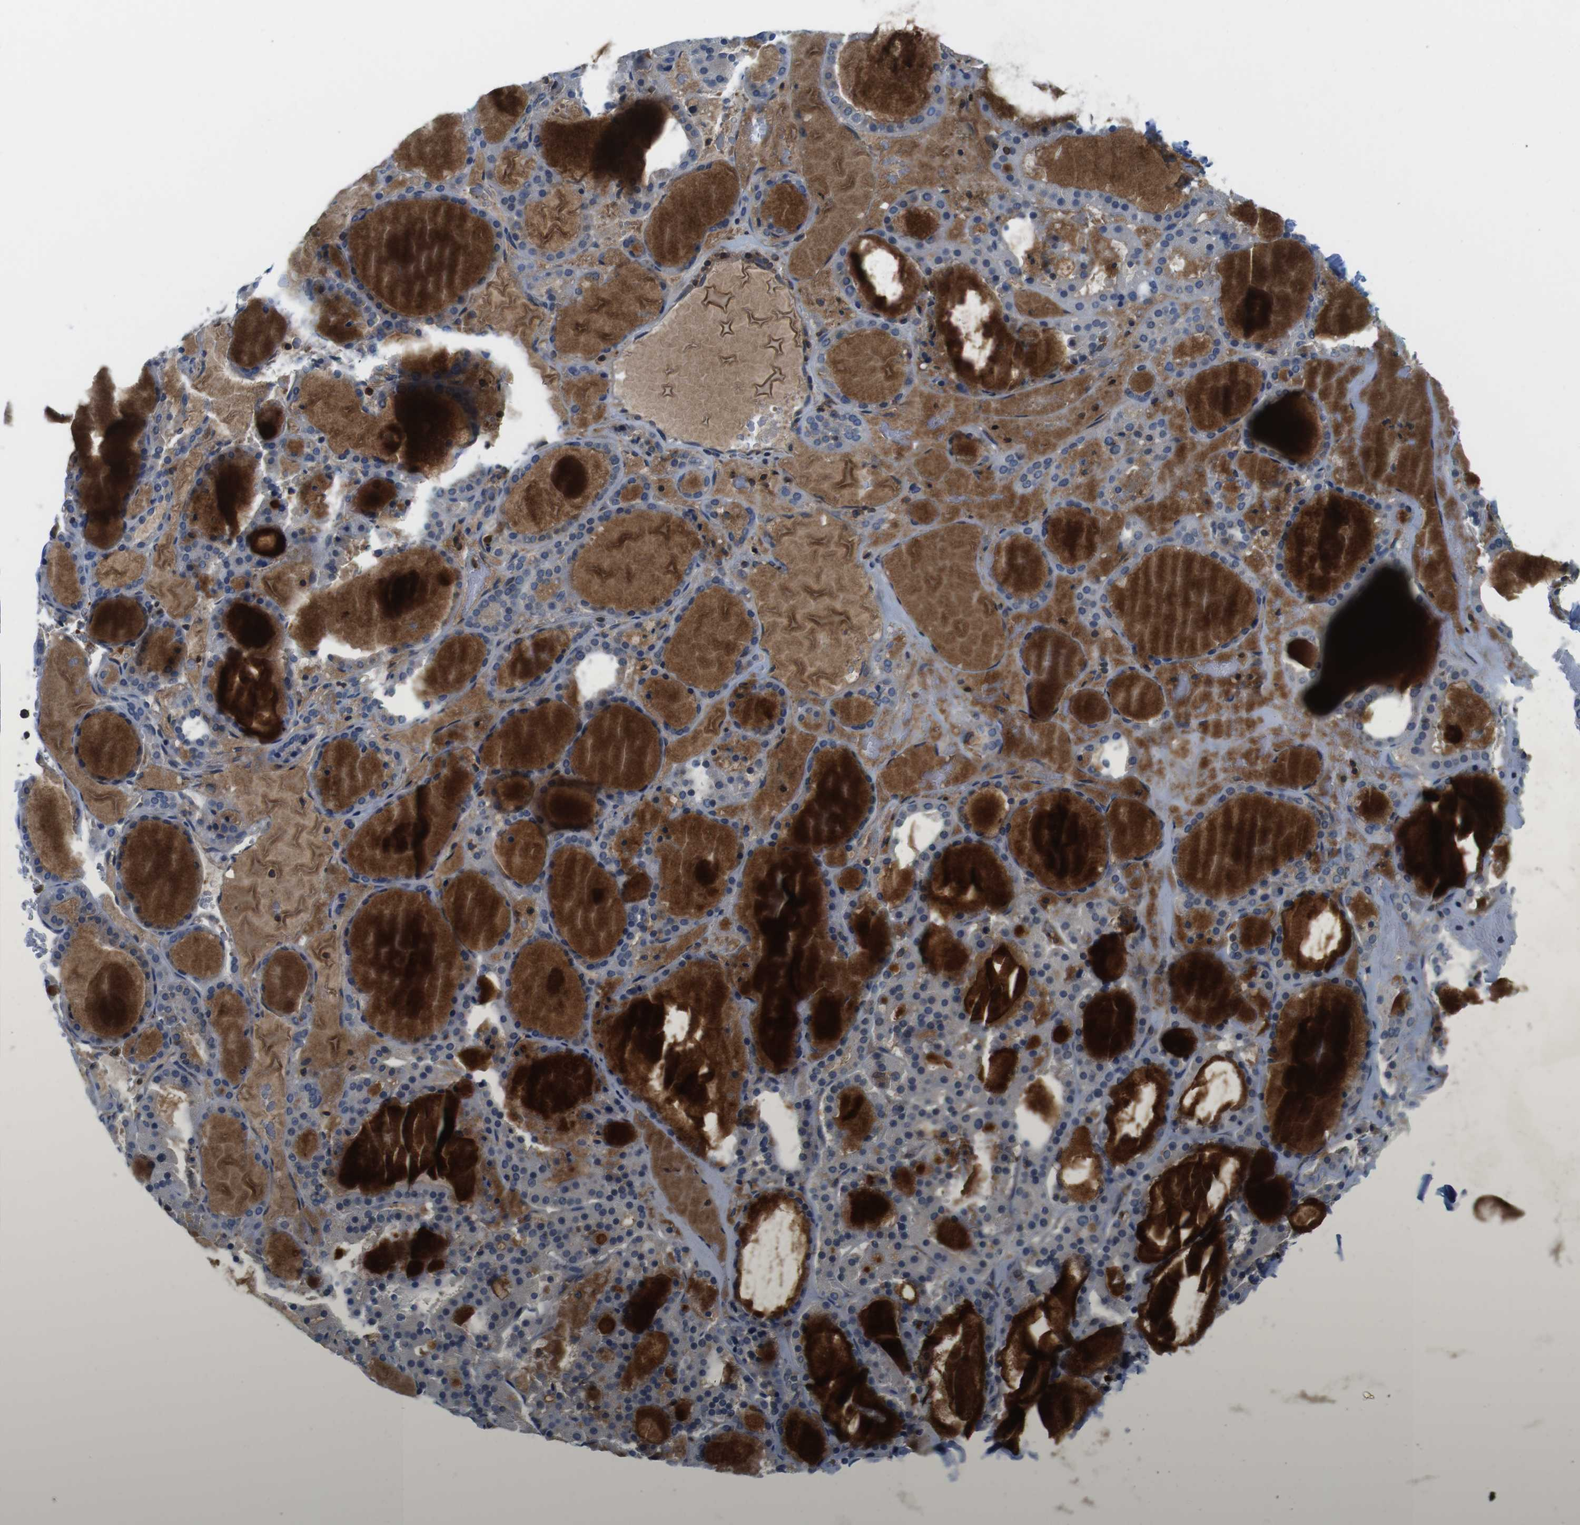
{"staining": {"intensity": "moderate", "quantity": "<25%", "location": "cytoplasmic/membranous"}, "tissue": "thyroid gland", "cell_type": "Glandular cells", "image_type": "normal", "snomed": [{"axis": "morphology", "description": "Normal tissue, NOS"}, {"axis": "morphology", "description": "Carcinoma, NOS"}, {"axis": "topography", "description": "Thyroid gland"}], "caption": "Thyroid gland was stained to show a protein in brown. There is low levels of moderate cytoplasmic/membranous positivity in approximately <25% of glandular cells.", "gene": "PIK3CD", "patient": {"sex": "female", "age": 86}}